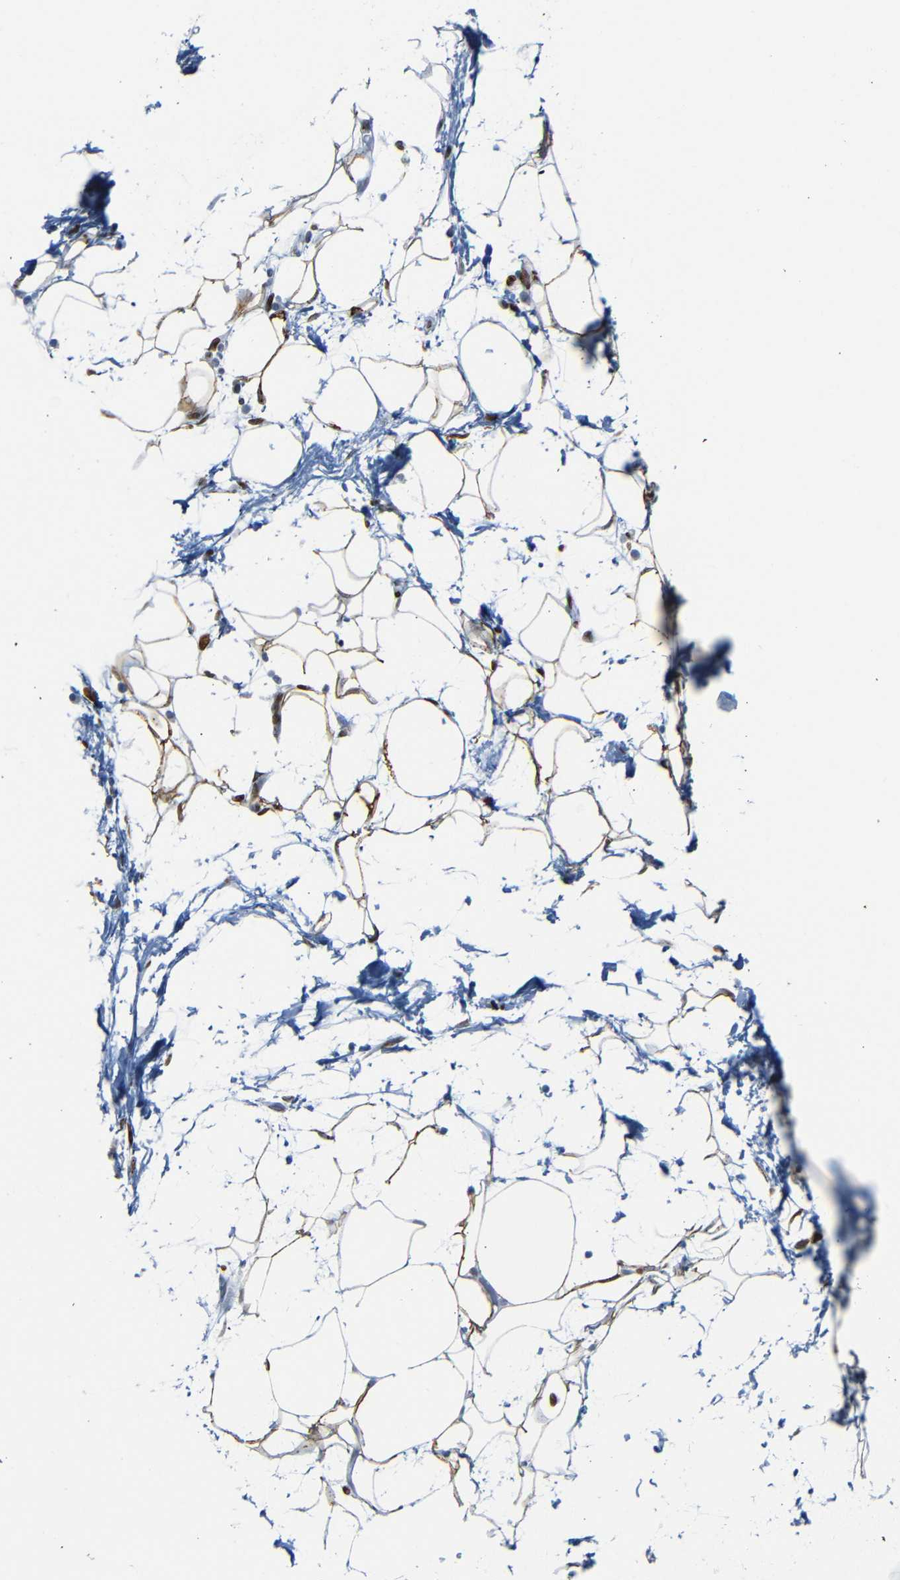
{"staining": {"intensity": "moderate", "quantity": ">75%", "location": "nuclear"}, "tissue": "adipose tissue", "cell_type": "Adipocytes", "image_type": "normal", "snomed": [{"axis": "morphology", "description": "Normal tissue, NOS"}, {"axis": "topography", "description": "Soft tissue"}], "caption": "Protein expression analysis of normal human adipose tissue reveals moderate nuclear expression in approximately >75% of adipocytes.", "gene": "NPIPB15", "patient": {"sex": "male", "age": 72}}